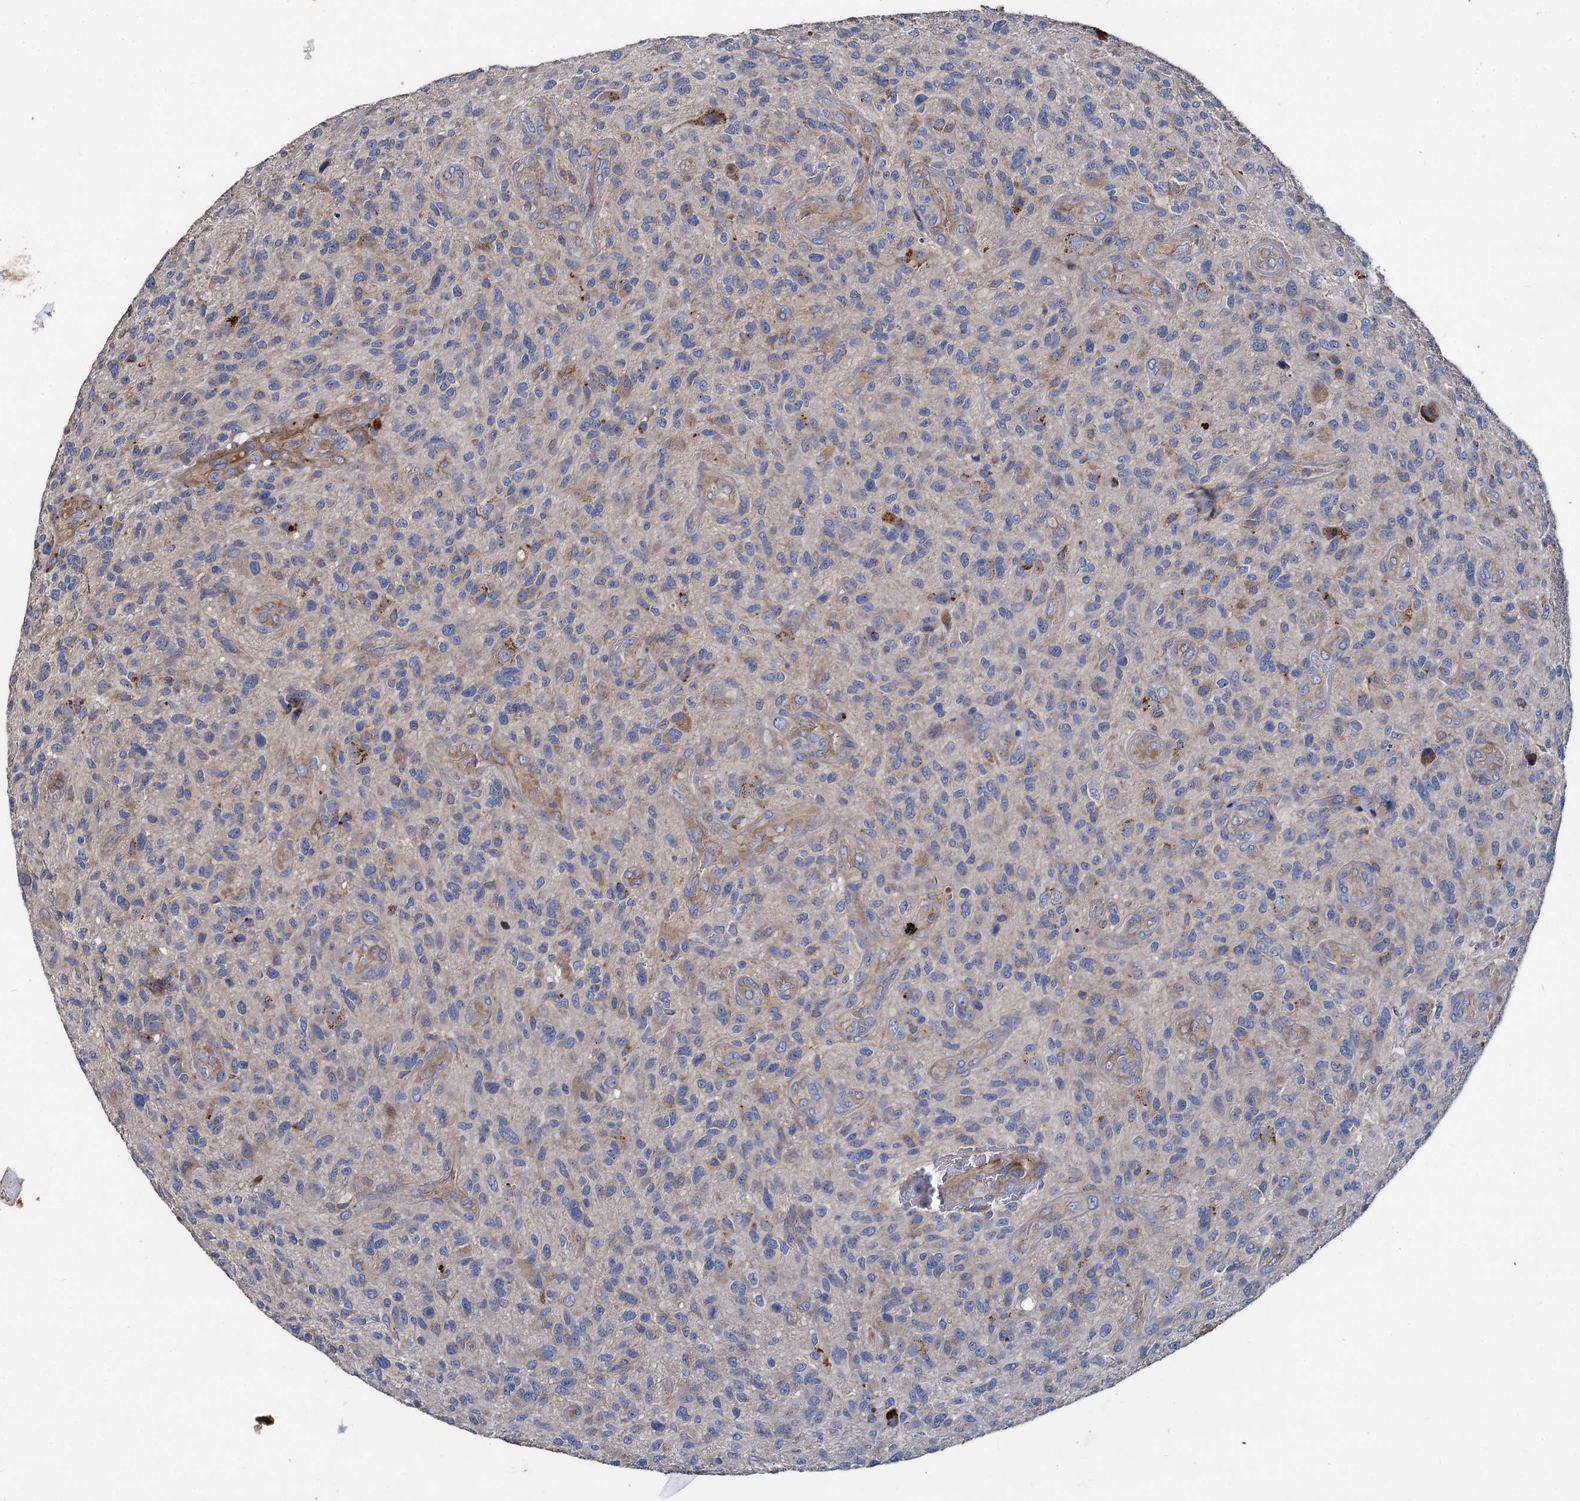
{"staining": {"intensity": "negative", "quantity": "none", "location": "none"}, "tissue": "glioma", "cell_type": "Tumor cells", "image_type": "cancer", "snomed": [{"axis": "morphology", "description": "Glioma, malignant, High grade"}, {"axis": "topography", "description": "Brain"}], "caption": "This histopathology image is of glioma stained with immunohistochemistry (IHC) to label a protein in brown with the nuclei are counter-stained blue. There is no expression in tumor cells.", "gene": "SPRYD3", "patient": {"sex": "male", "age": 47}}